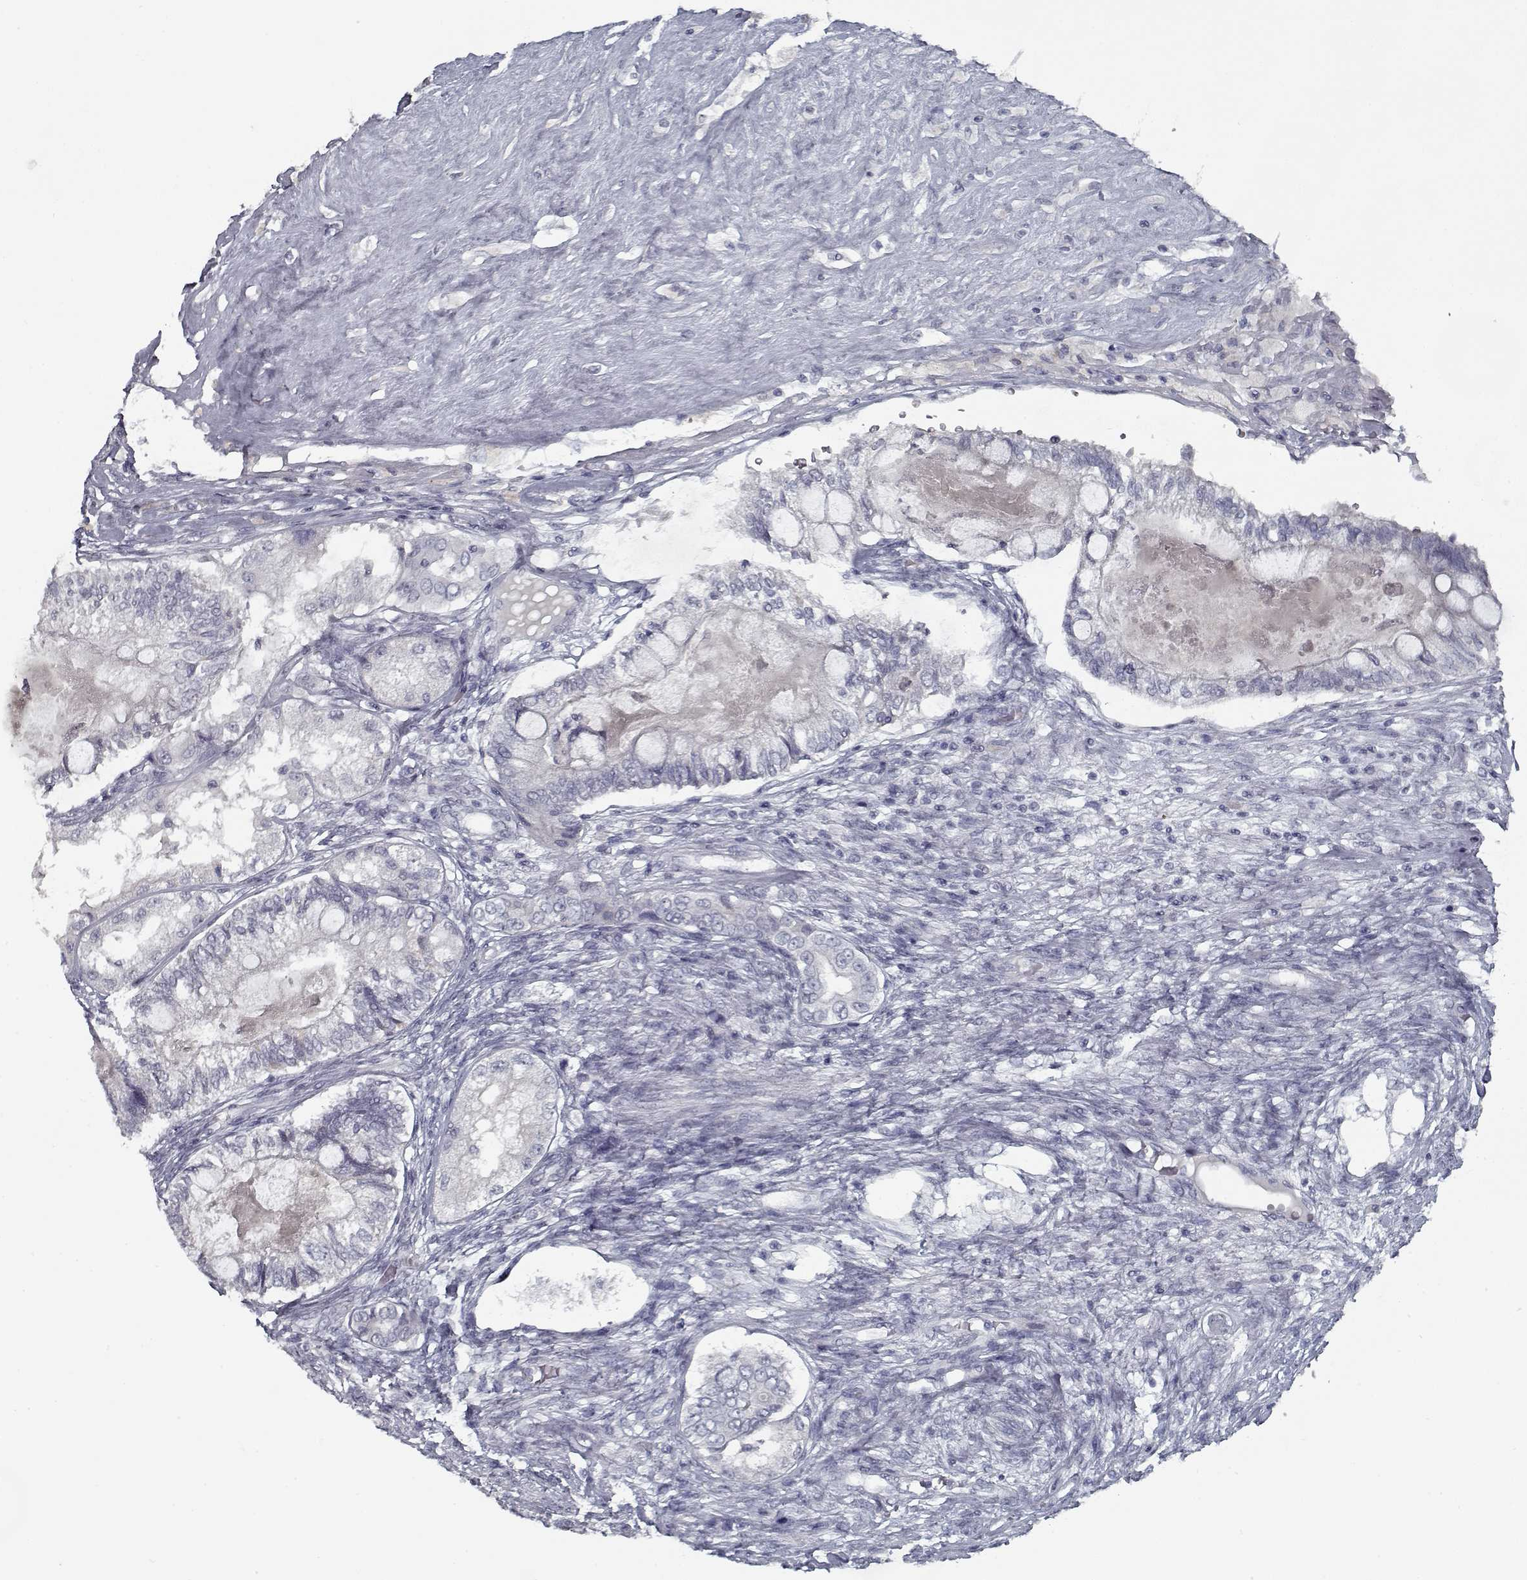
{"staining": {"intensity": "negative", "quantity": "none", "location": "none"}, "tissue": "testis cancer", "cell_type": "Tumor cells", "image_type": "cancer", "snomed": [{"axis": "morphology", "description": "Seminoma, NOS"}, {"axis": "morphology", "description": "Carcinoma, Embryonal, NOS"}, {"axis": "topography", "description": "Testis"}], "caption": "An immunohistochemistry image of testis cancer is shown. There is no staining in tumor cells of testis cancer.", "gene": "GAD2", "patient": {"sex": "male", "age": 41}}